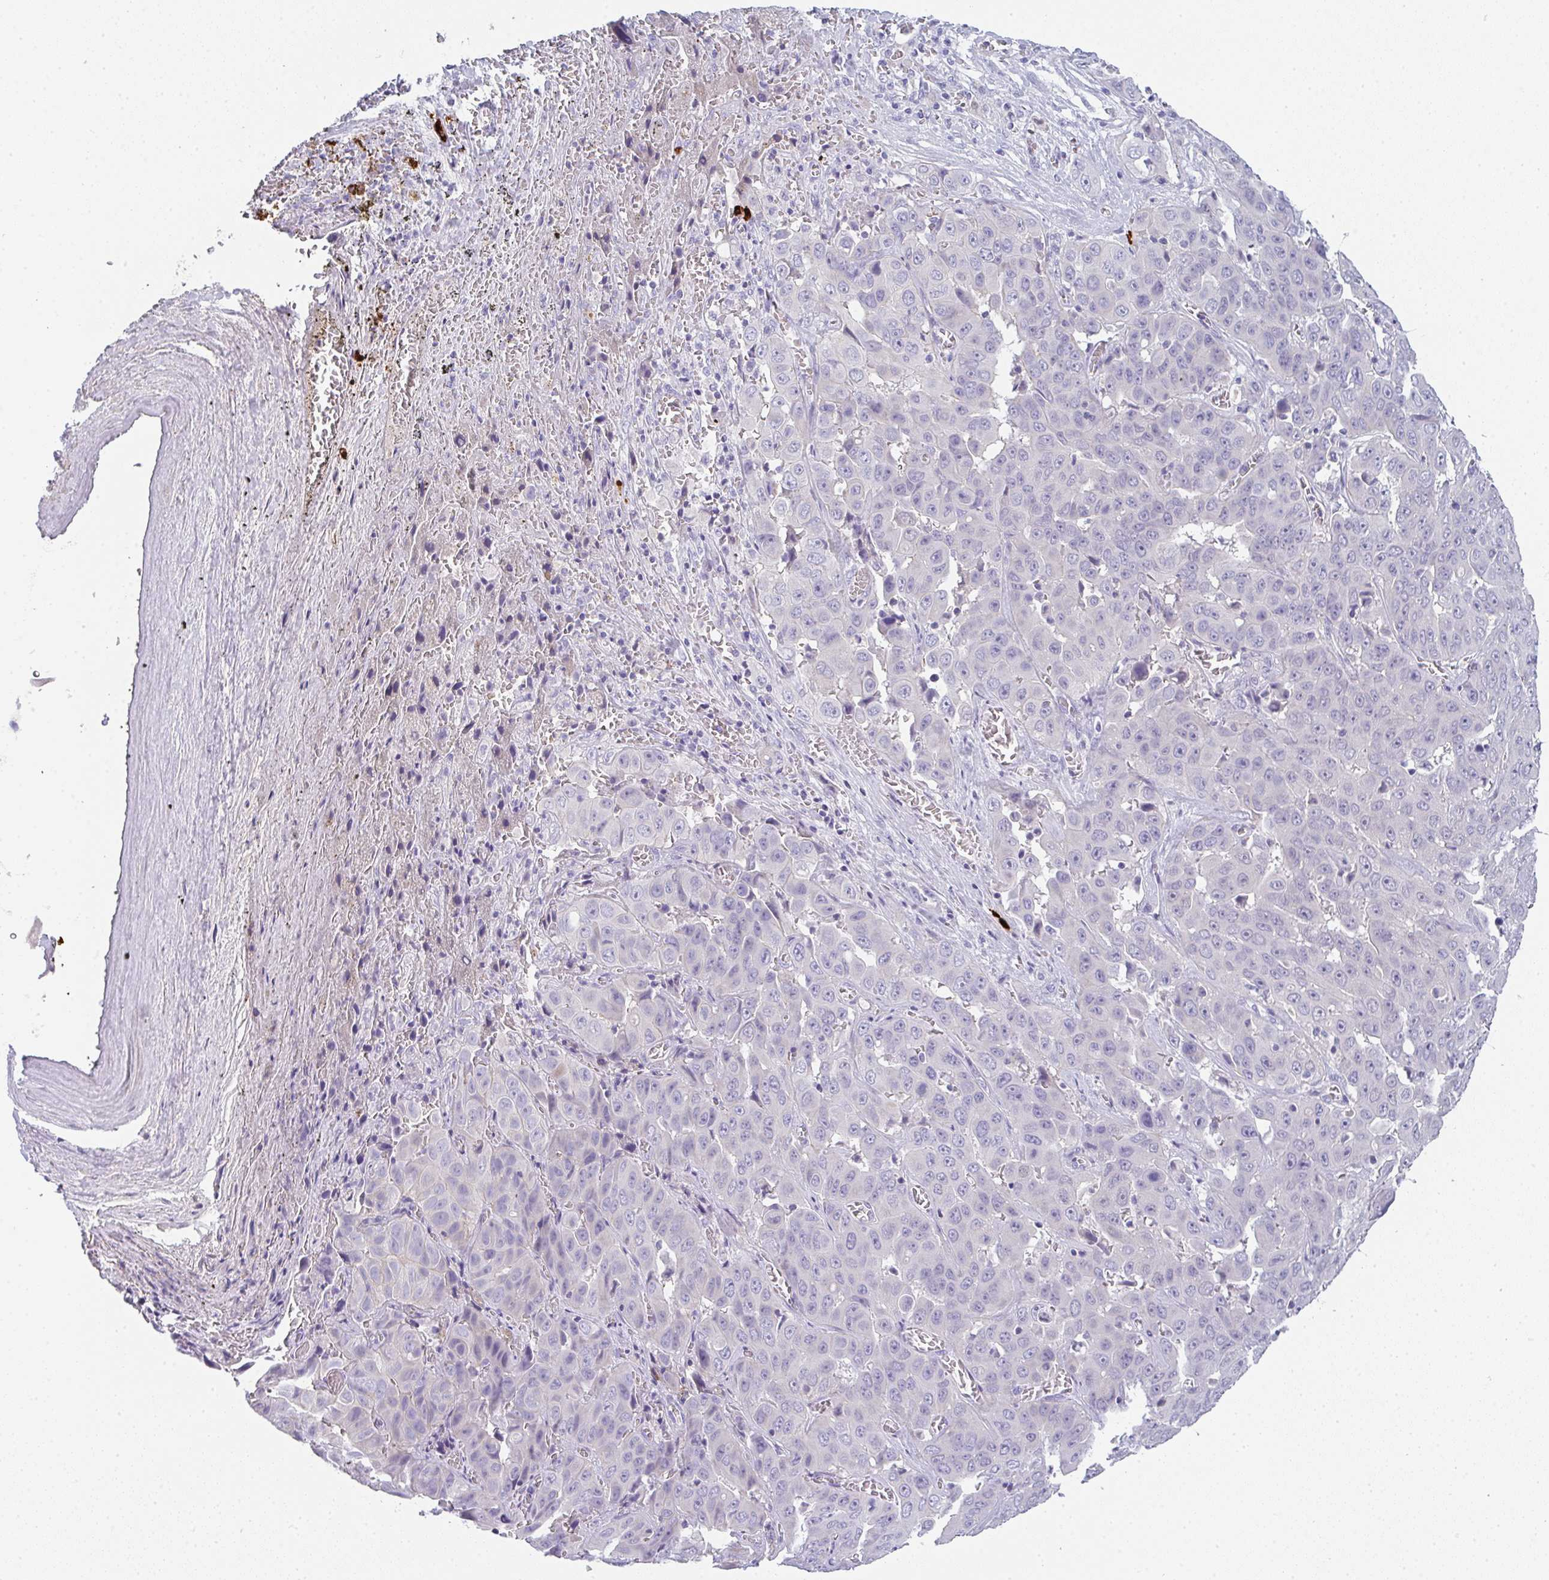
{"staining": {"intensity": "negative", "quantity": "none", "location": "none"}, "tissue": "liver cancer", "cell_type": "Tumor cells", "image_type": "cancer", "snomed": [{"axis": "morphology", "description": "Cholangiocarcinoma"}, {"axis": "topography", "description": "Liver"}], "caption": "Liver cancer (cholangiocarcinoma) was stained to show a protein in brown. There is no significant positivity in tumor cells. (Brightfield microscopy of DAB immunohistochemistry at high magnification).", "gene": "CACNA1S", "patient": {"sex": "female", "age": 52}}